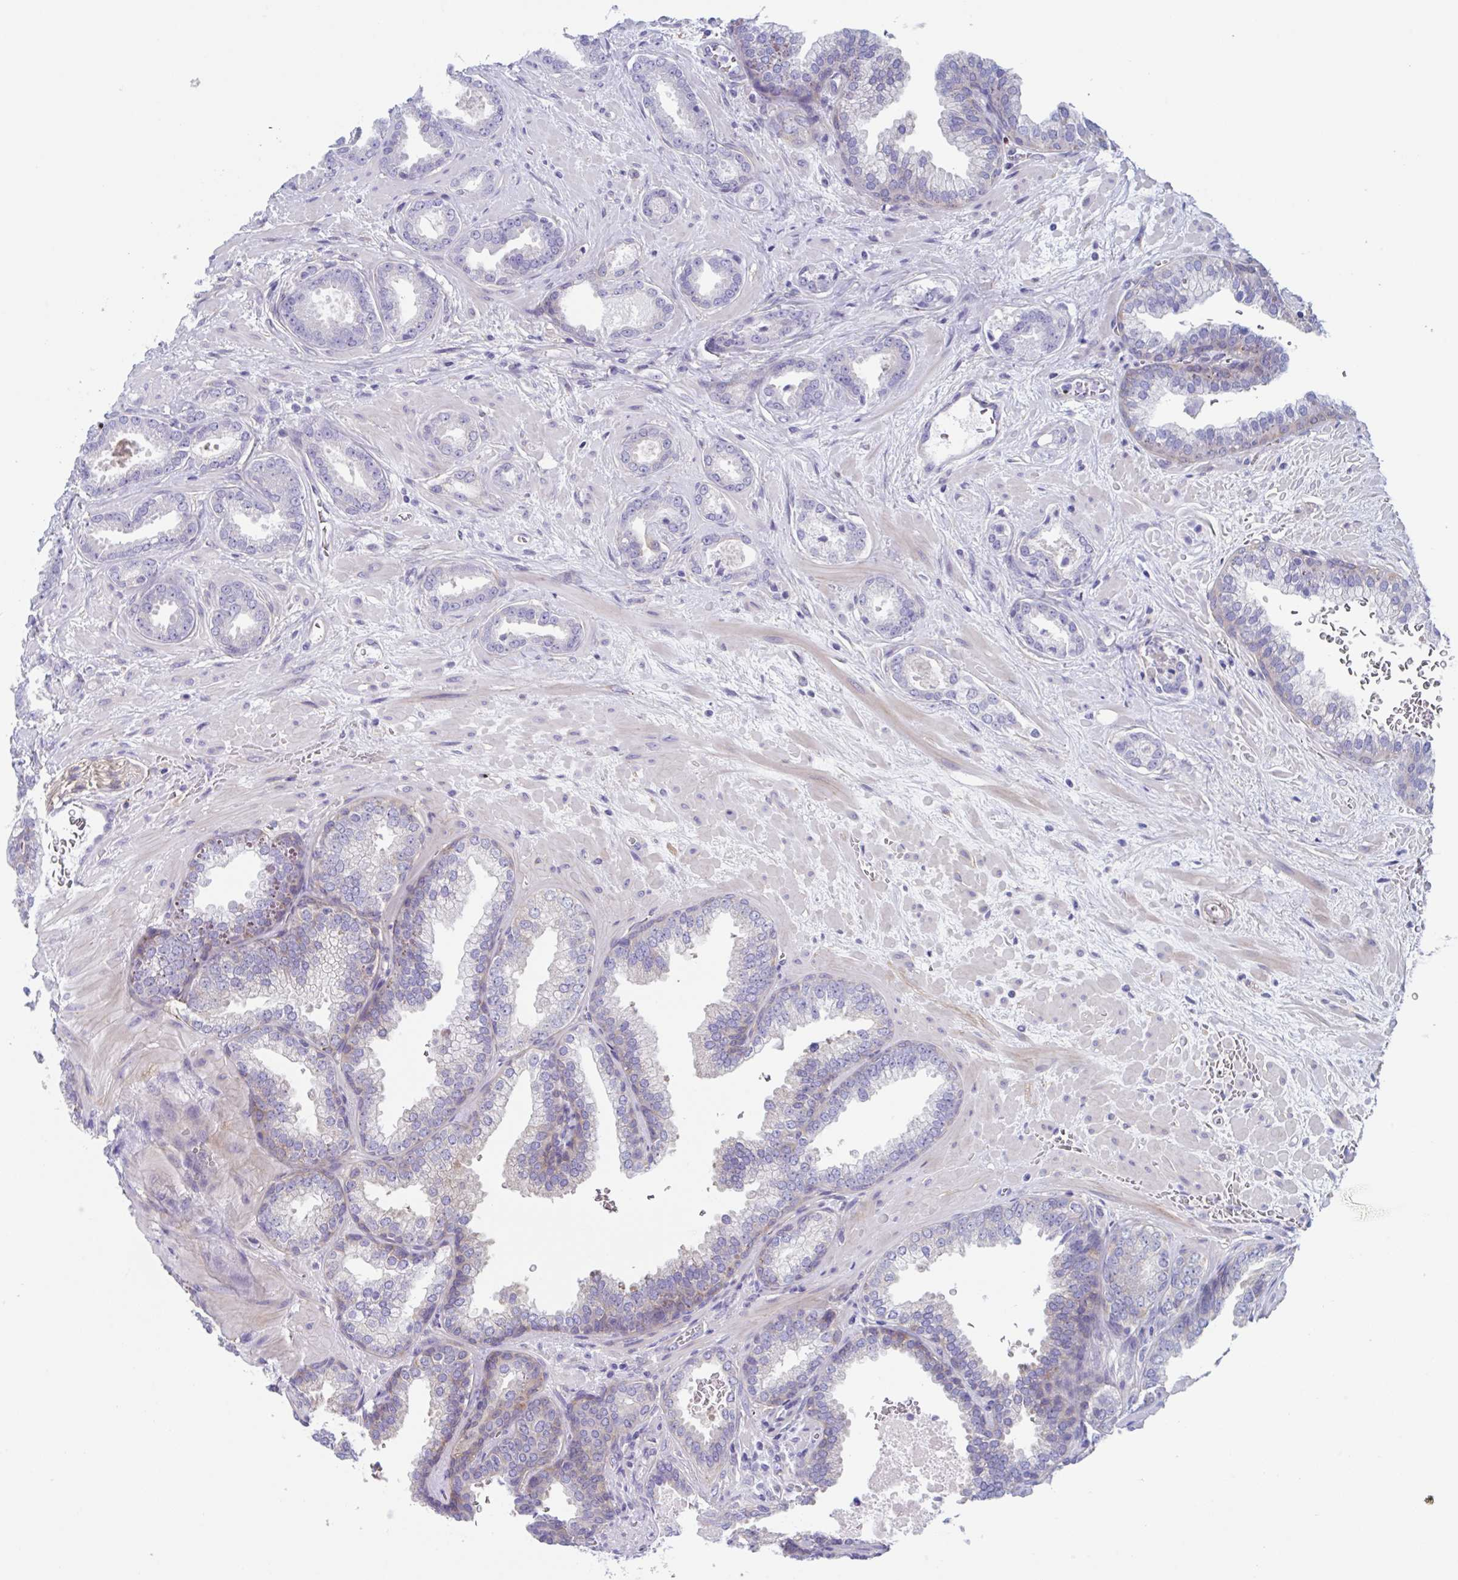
{"staining": {"intensity": "negative", "quantity": "none", "location": "none"}, "tissue": "prostate cancer", "cell_type": "Tumor cells", "image_type": "cancer", "snomed": [{"axis": "morphology", "description": "Adenocarcinoma, High grade"}, {"axis": "topography", "description": "Prostate"}], "caption": "Tumor cells show no significant protein staining in prostate cancer (high-grade adenocarcinoma). (Brightfield microscopy of DAB immunohistochemistry at high magnification).", "gene": "LPIN3", "patient": {"sex": "male", "age": 58}}